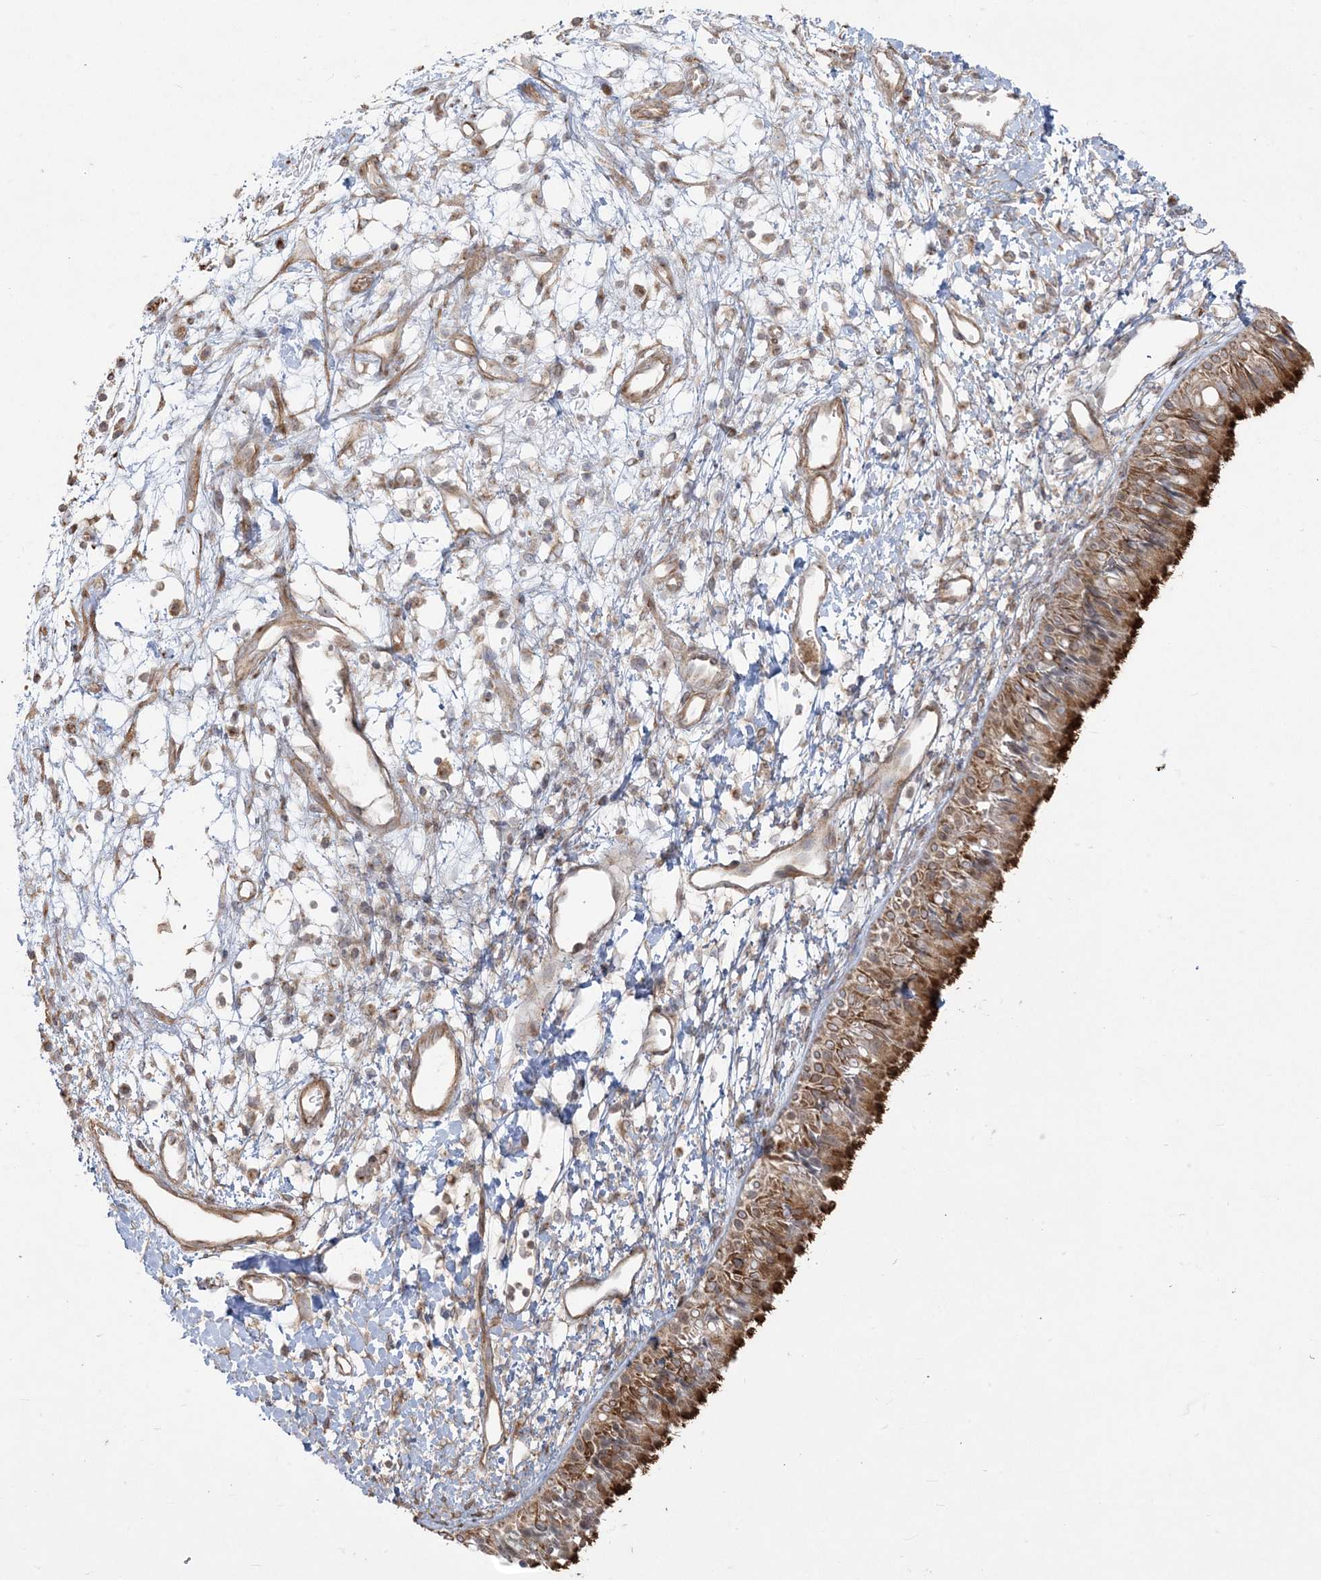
{"staining": {"intensity": "strong", "quantity": ">75%", "location": "cytoplasmic/membranous"}, "tissue": "nasopharynx", "cell_type": "Respiratory epithelial cells", "image_type": "normal", "snomed": [{"axis": "morphology", "description": "Normal tissue, NOS"}, {"axis": "topography", "description": "Nasopharynx"}], "caption": "Immunohistochemical staining of benign human nasopharynx shows high levels of strong cytoplasmic/membranous positivity in approximately >75% of respiratory epithelial cells. Nuclei are stained in blue.", "gene": "ZC3H6", "patient": {"sex": "male", "age": 22}}